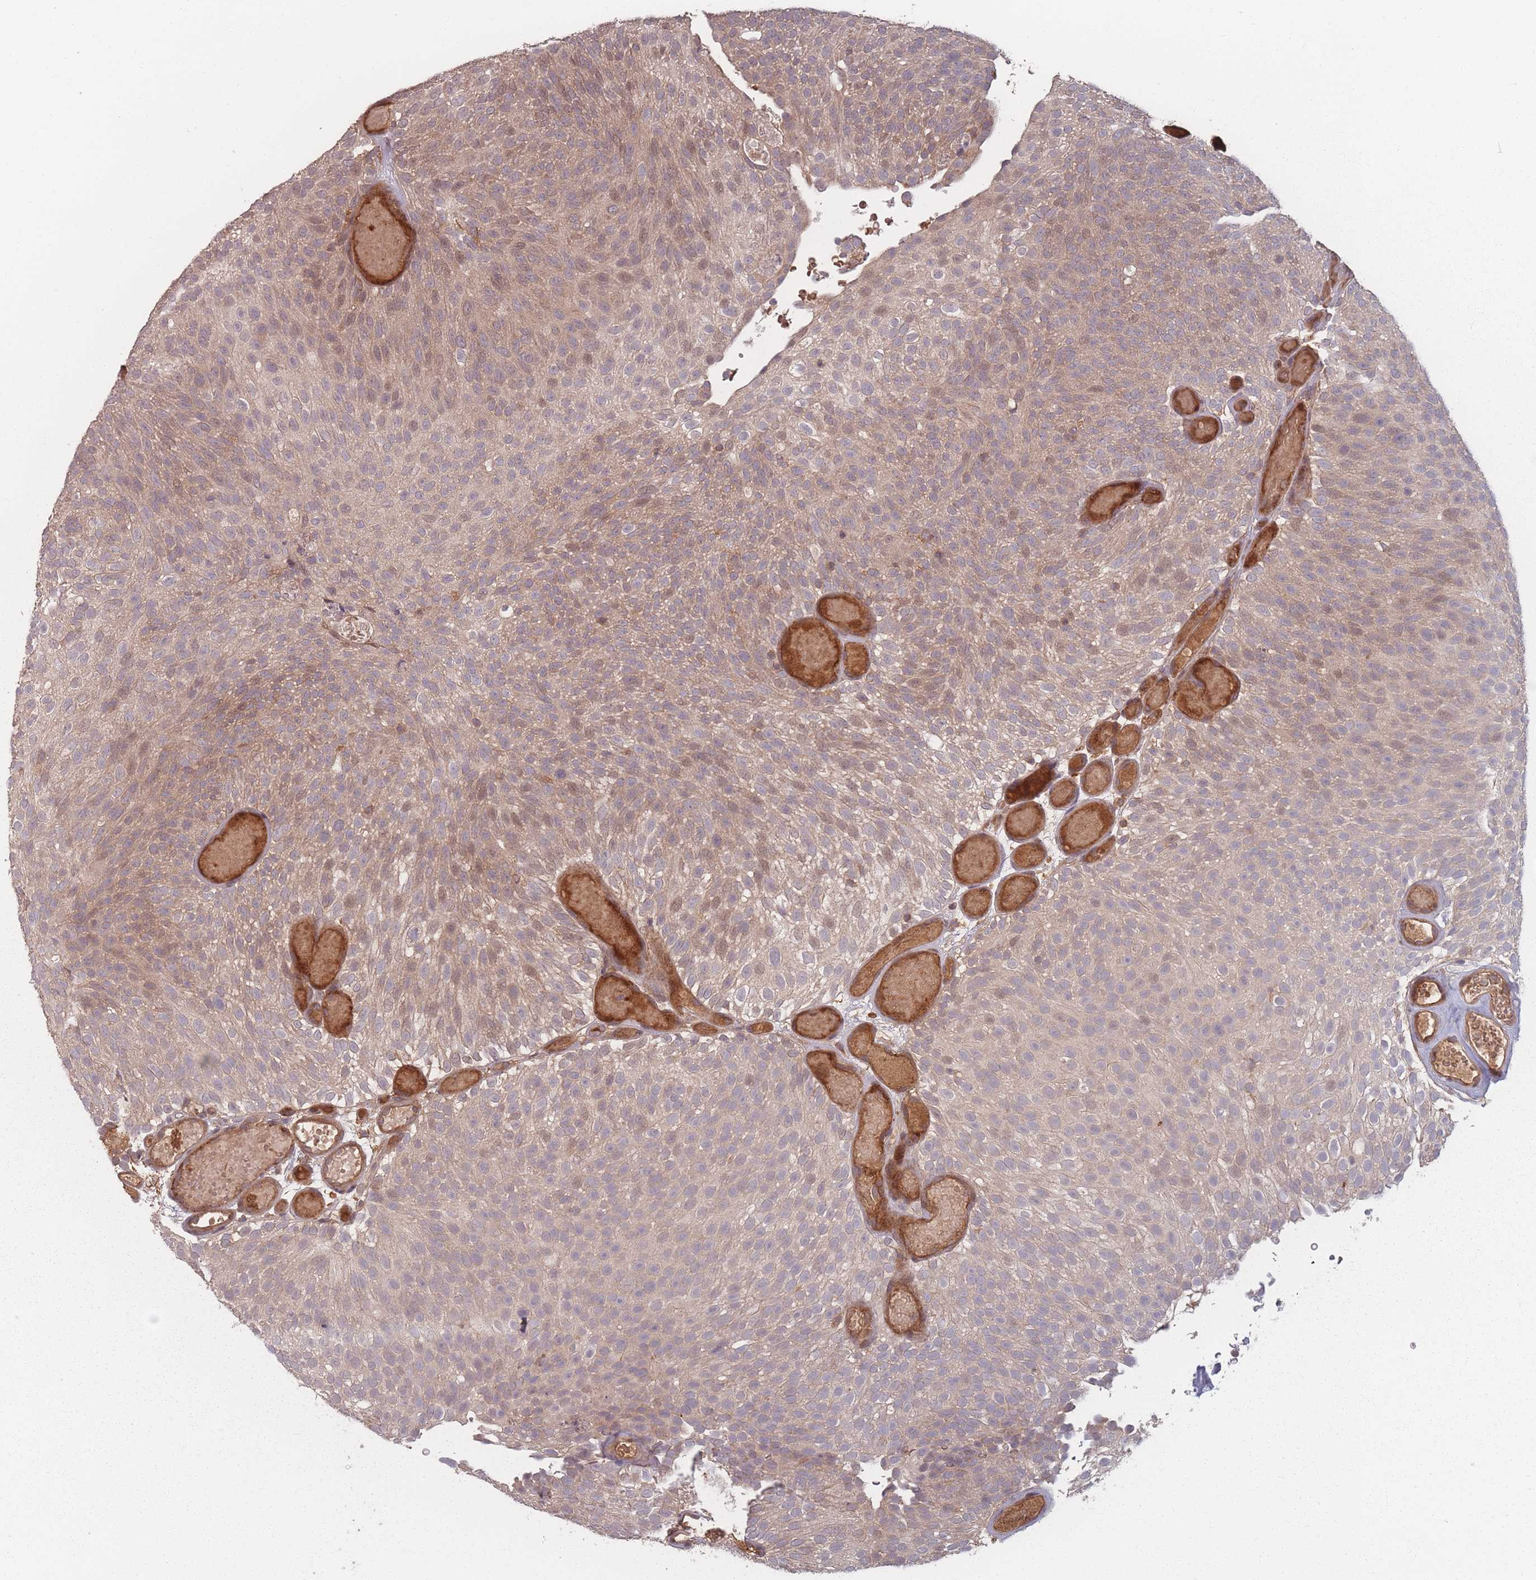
{"staining": {"intensity": "weak", "quantity": "25%-75%", "location": "cytoplasmic/membranous,nuclear"}, "tissue": "urothelial cancer", "cell_type": "Tumor cells", "image_type": "cancer", "snomed": [{"axis": "morphology", "description": "Urothelial carcinoma, Low grade"}, {"axis": "topography", "description": "Urinary bladder"}], "caption": "Human low-grade urothelial carcinoma stained with a protein marker shows weak staining in tumor cells.", "gene": "HAGH", "patient": {"sex": "male", "age": 78}}